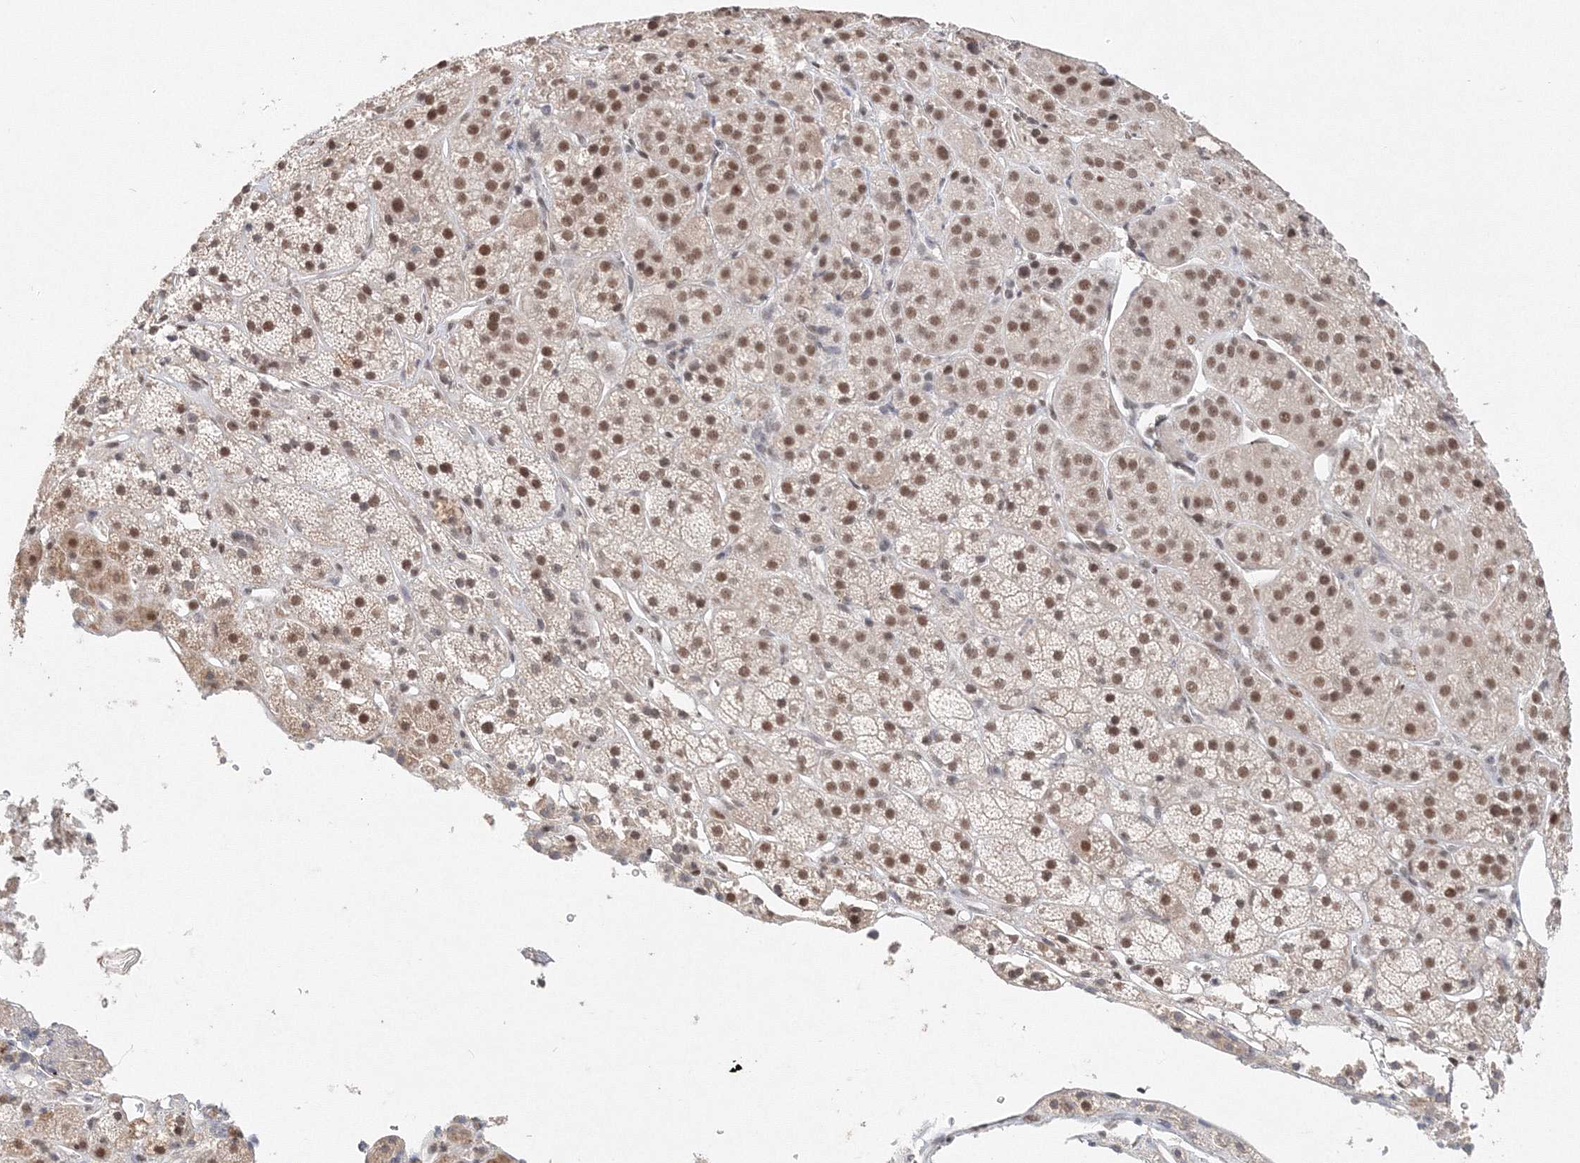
{"staining": {"intensity": "moderate", "quantity": ">75%", "location": "nuclear"}, "tissue": "adrenal gland", "cell_type": "Glandular cells", "image_type": "normal", "snomed": [{"axis": "morphology", "description": "Normal tissue, NOS"}, {"axis": "topography", "description": "Adrenal gland"}], "caption": "IHC of normal adrenal gland shows medium levels of moderate nuclear staining in about >75% of glandular cells. The staining was performed using DAB to visualize the protein expression in brown, while the nuclei were stained in blue with hematoxylin (Magnification: 20x).", "gene": "IWS1", "patient": {"sex": "female", "age": 57}}